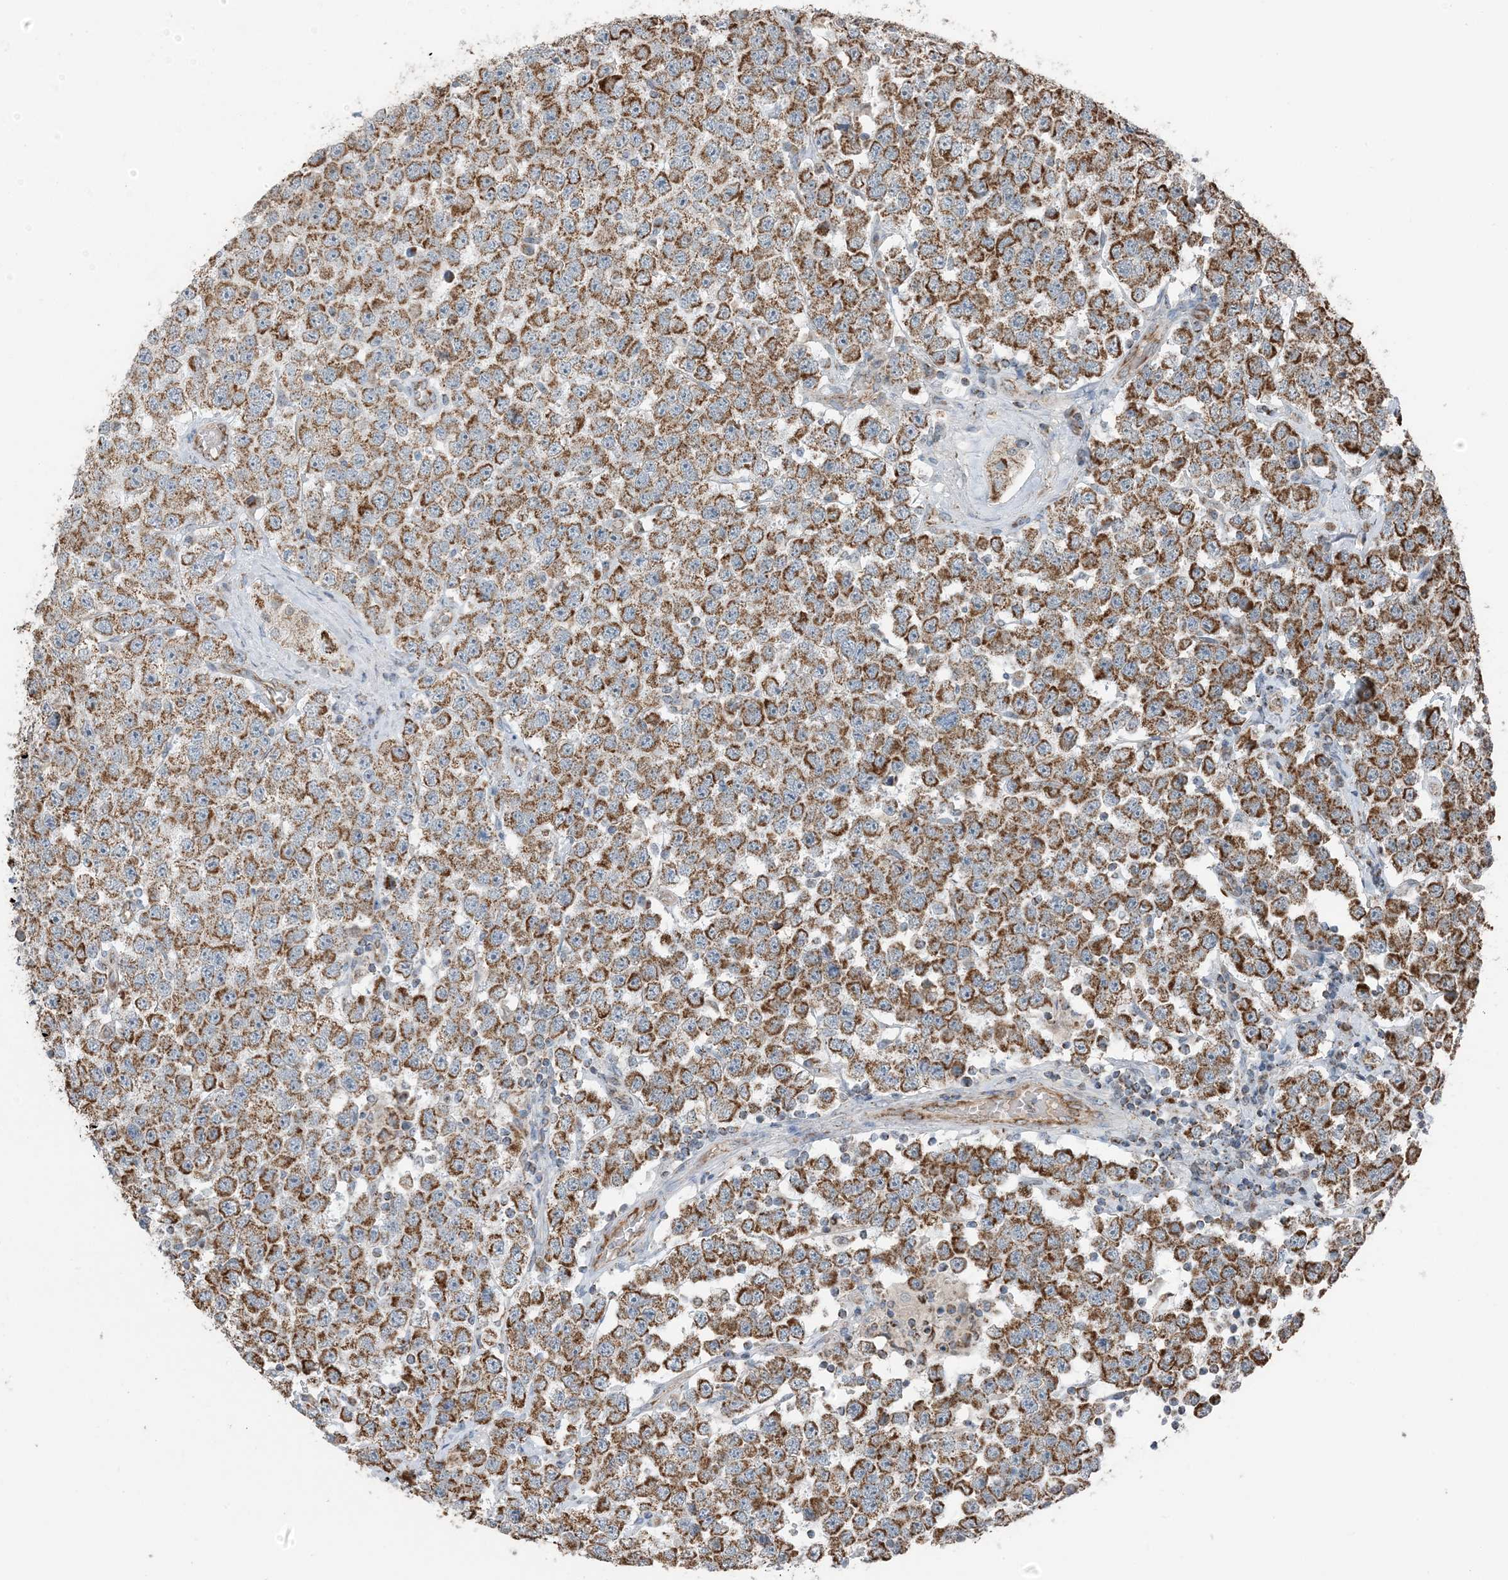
{"staining": {"intensity": "moderate", "quantity": ">75%", "location": "cytoplasmic/membranous"}, "tissue": "testis cancer", "cell_type": "Tumor cells", "image_type": "cancer", "snomed": [{"axis": "morphology", "description": "Seminoma, NOS"}, {"axis": "topography", "description": "Testis"}], "caption": "A brown stain highlights moderate cytoplasmic/membranous staining of a protein in human seminoma (testis) tumor cells. Using DAB (3,3'-diaminobenzidine) (brown) and hematoxylin (blue) stains, captured at high magnification using brightfield microscopy.", "gene": "PILRB", "patient": {"sex": "male", "age": 28}}